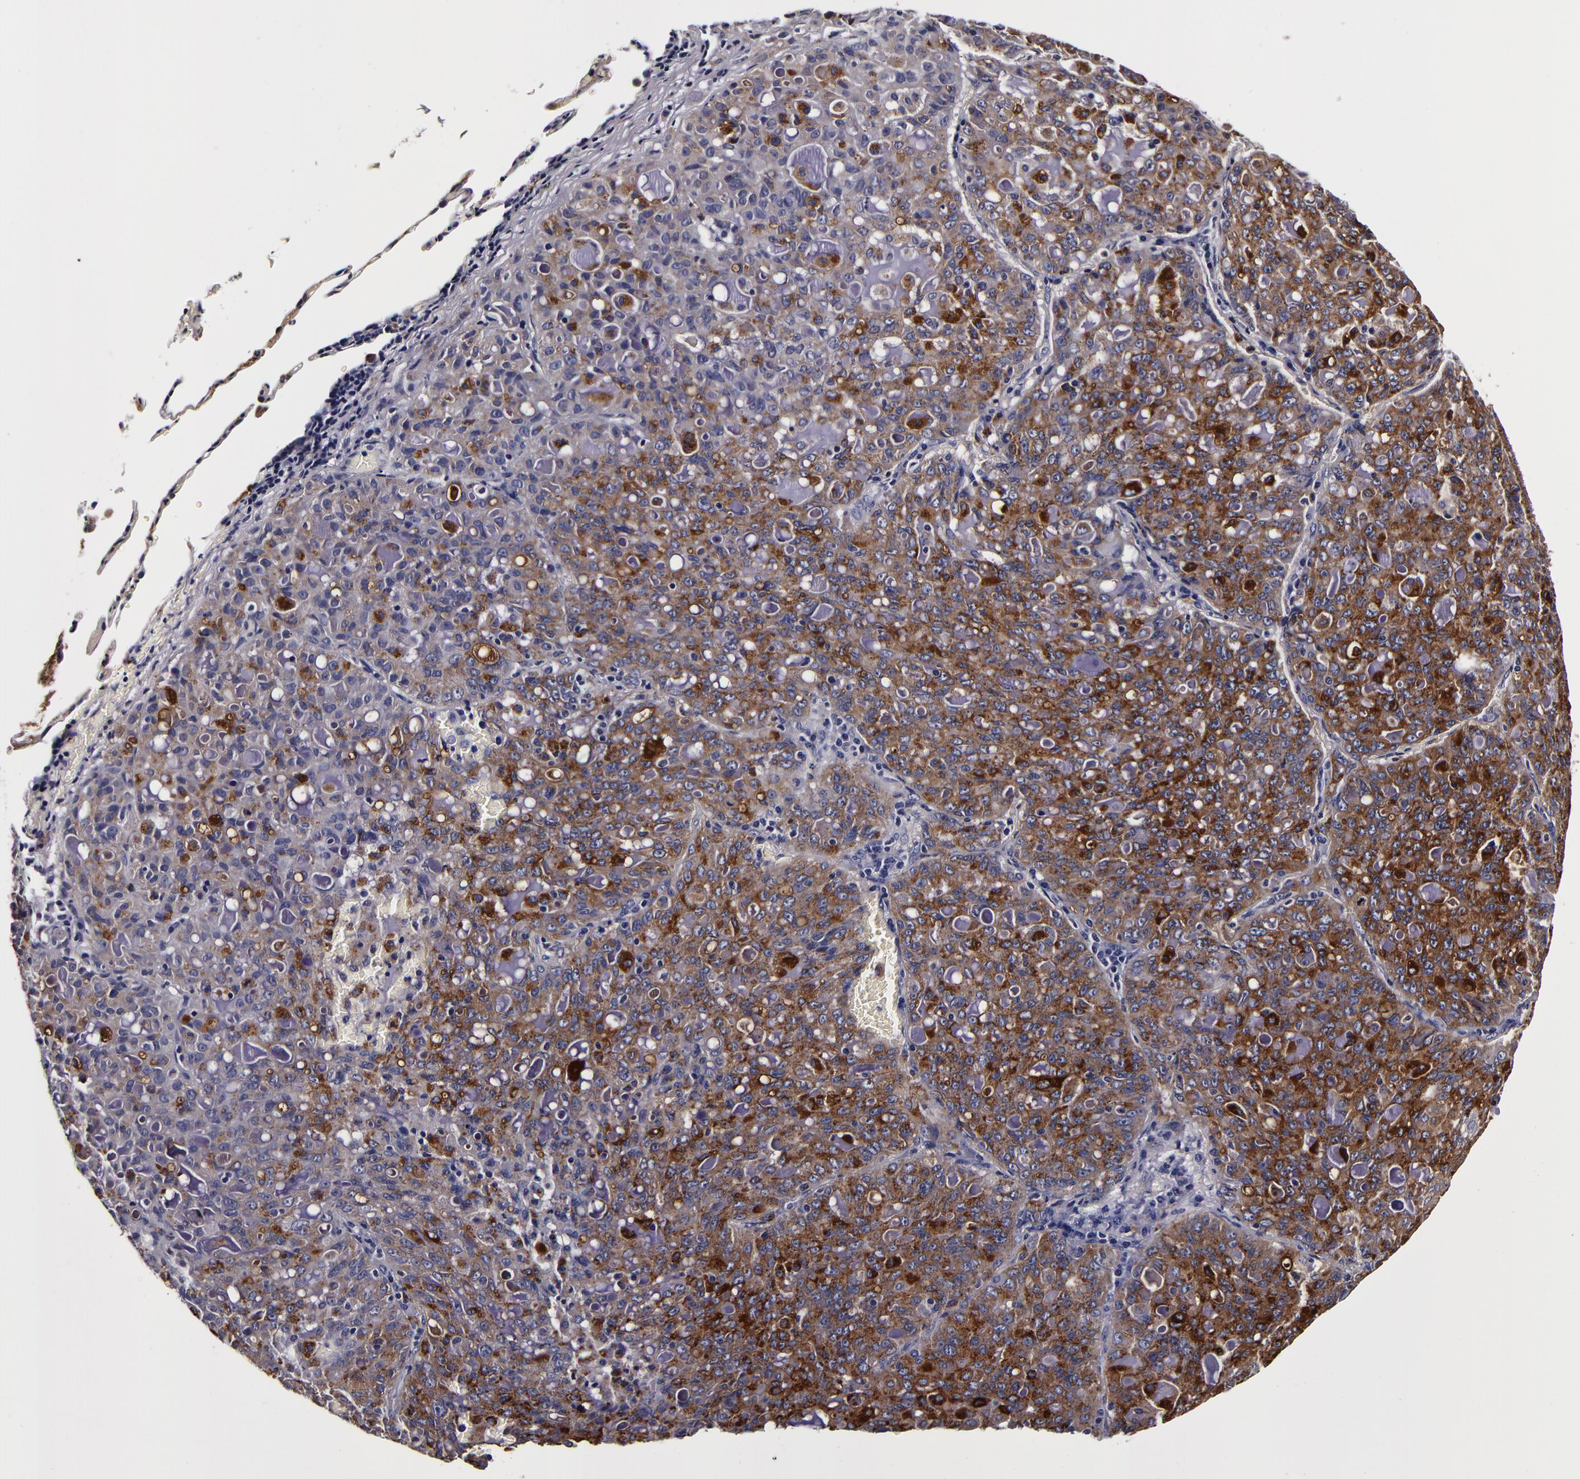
{"staining": {"intensity": "weak", "quantity": ">75%", "location": "cytoplasmic/membranous"}, "tissue": "lung cancer", "cell_type": "Tumor cells", "image_type": "cancer", "snomed": [{"axis": "morphology", "description": "Adenocarcinoma, NOS"}, {"axis": "topography", "description": "Lung"}], "caption": "High-magnification brightfield microscopy of lung adenocarcinoma stained with DAB (brown) and counterstained with hematoxylin (blue). tumor cells exhibit weak cytoplasmic/membranous expression is appreciated in approximately>75% of cells. (DAB IHC with brightfield microscopy, high magnification).", "gene": "LGALS3BP", "patient": {"sex": "female", "age": 44}}